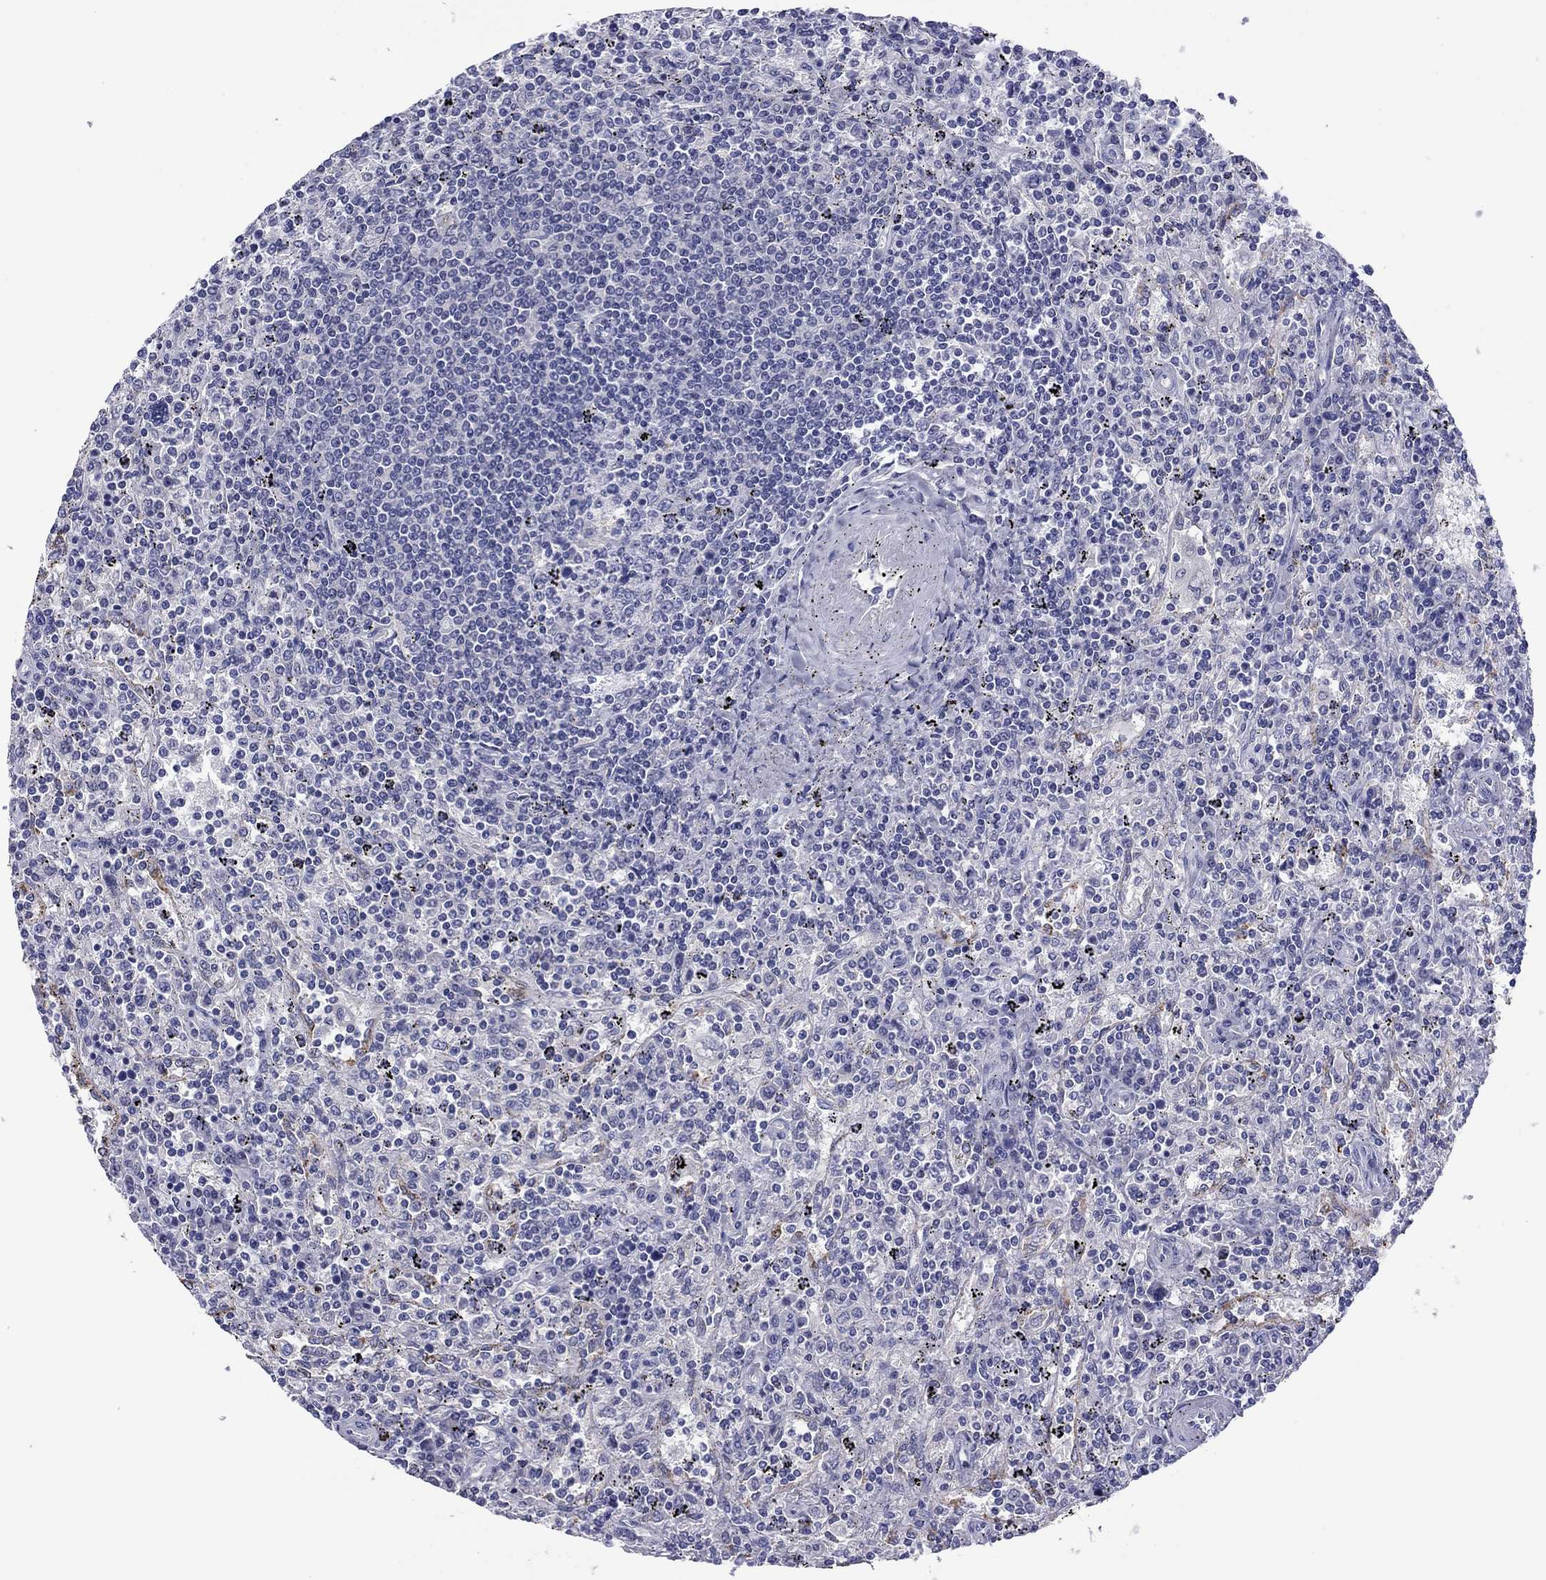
{"staining": {"intensity": "negative", "quantity": "none", "location": "none"}, "tissue": "lymphoma", "cell_type": "Tumor cells", "image_type": "cancer", "snomed": [{"axis": "morphology", "description": "Malignant lymphoma, non-Hodgkin's type, Low grade"}, {"axis": "topography", "description": "Spleen"}], "caption": "Tumor cells show no significant protein positivity in lymphoma.", "gene": "TCFL5", "patient": {"sex": "male", "age": 62}}